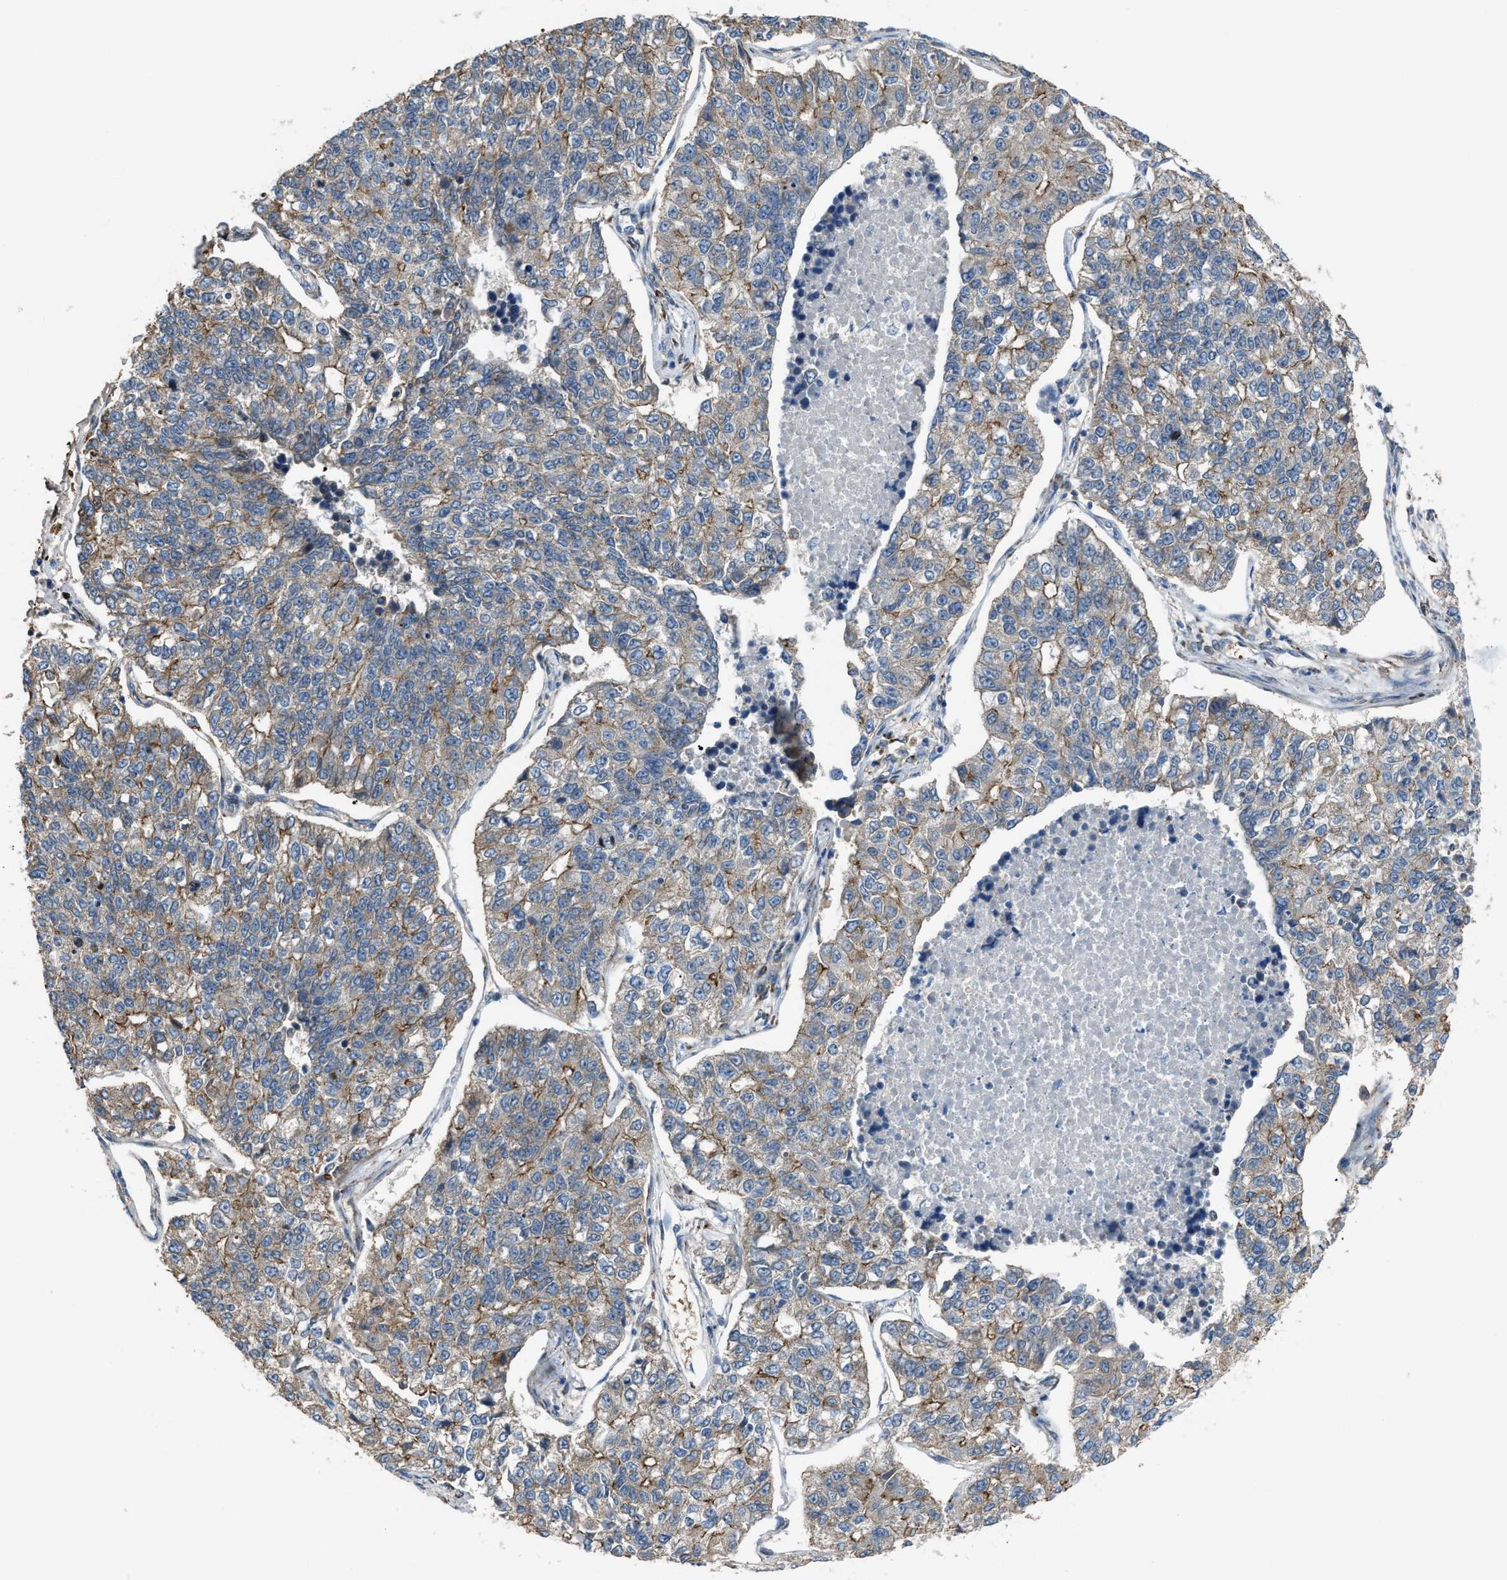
{"staining": {"intensity": "moderate", "quantity": "25%-75%", "location": "cytoplasmic/membranous"}, "tissue": "lung cancer", "cell_type": "Tumor cells", "image_type": "cancer", "snomed": [{"axis": "morphology", "description": "Adenocarcinoma, NOS"}, {"axis": "topography", "description": "Lung"}], "caption": "Immunohistochemistry (DAB) staining of human lung cancer exhibits moderate cytoplasmic/membranous protein staining in approximately 25%-75% of tumor cells.", "gene": "SELENOM", "patient": {"sex": "male", "age": 49}}